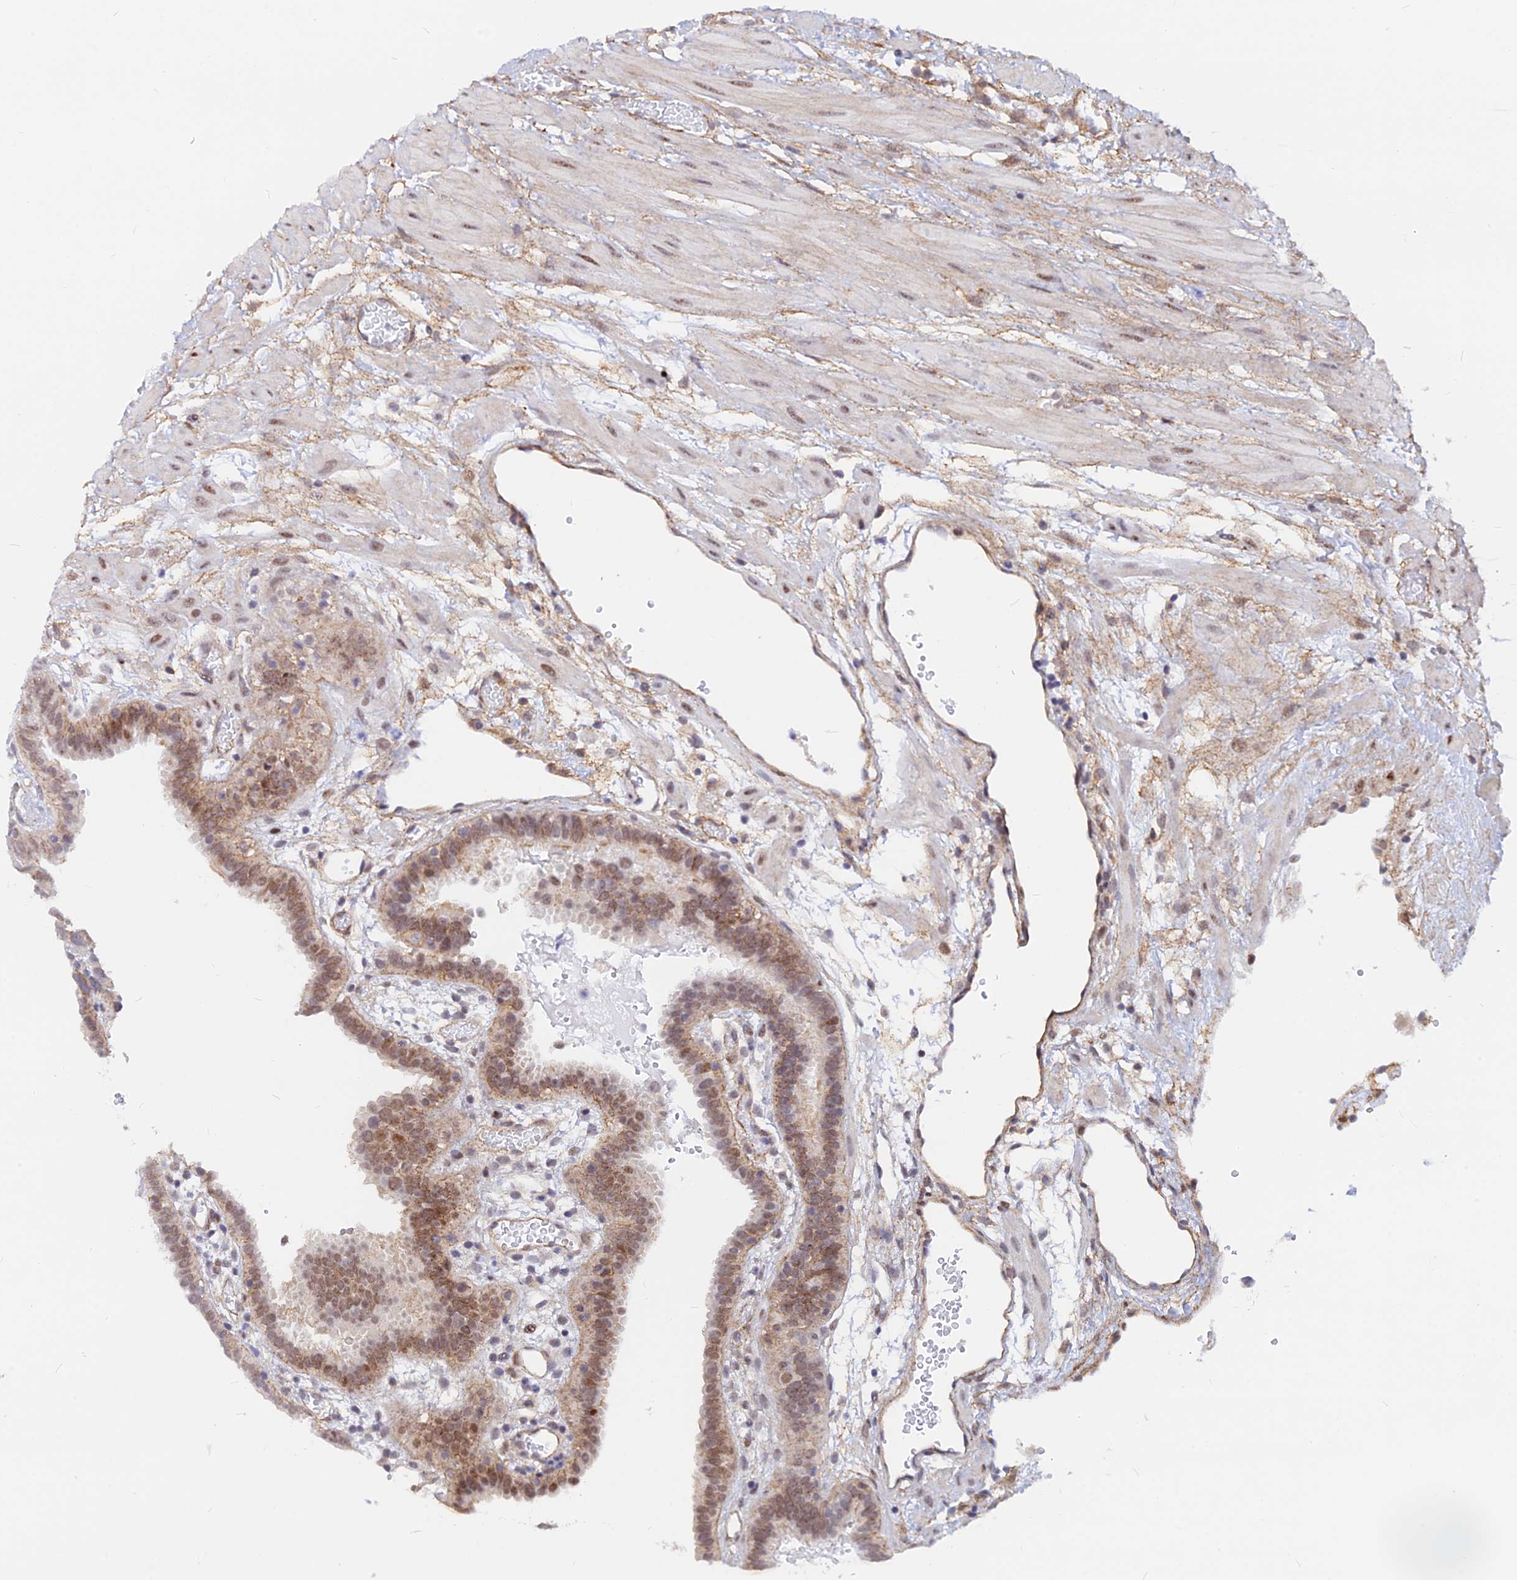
{"staining": {"intensity": "weak", "quantity": "25%-75%", "location": "cytoplasmic/membranous,nuclear"}, "tissue": "fallopian tube", "cell_type": "Glandular cells", "image_type": "normal", "snomed": [{"axis": "morphology", "description": "Normal tissue, NOS"}, {"axis": "topography", "description": "Fallopian tube"}], "caption": "About 25%-75% of glandular cells in normal fallopian tube show weak cytoplasmic/membranous,nuclear protein positivity as visualized by brown immunohistochemical staining.", "gene": "VSTM2L", "patient": {"sex": "female", "age": 37}}